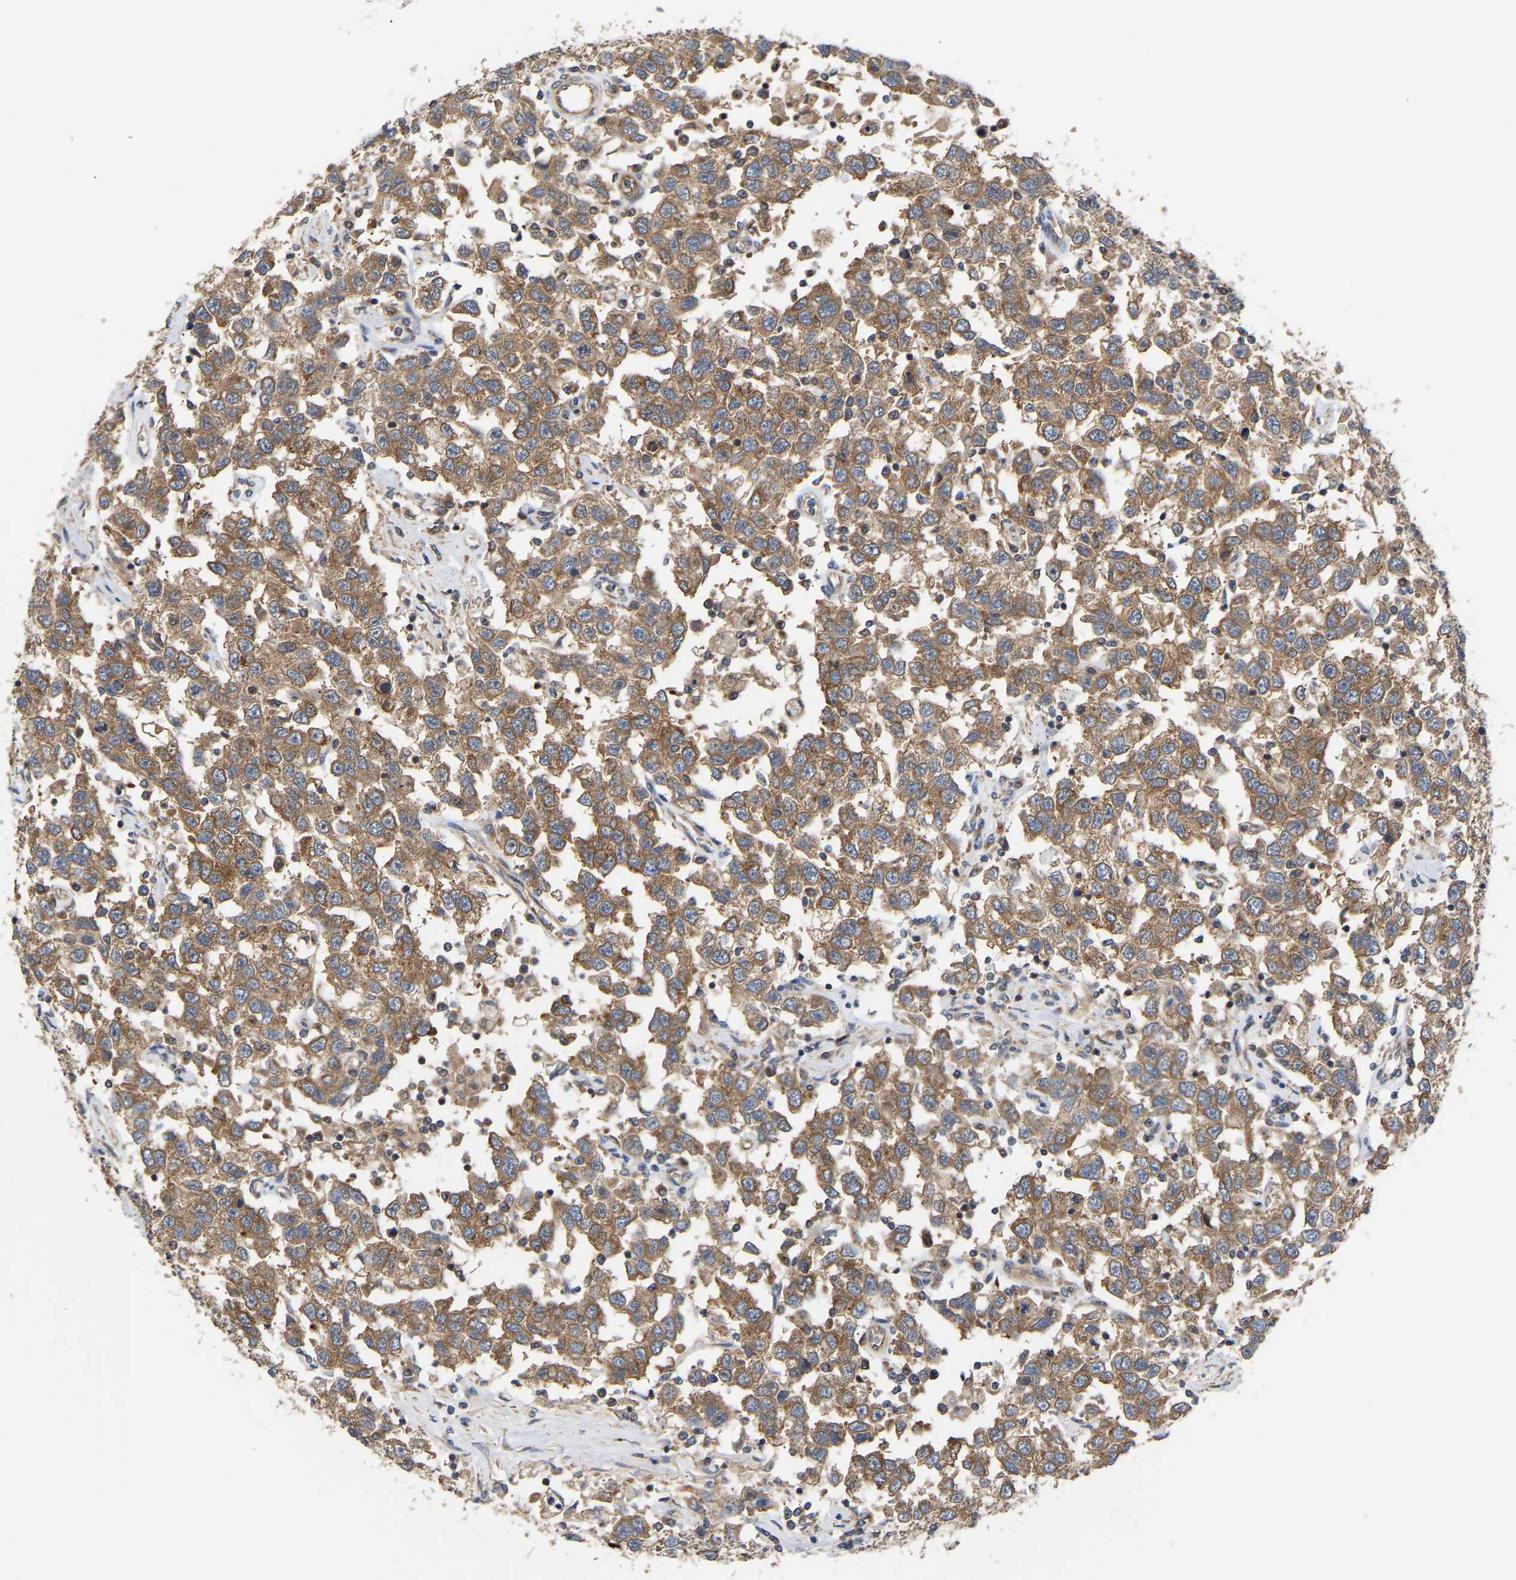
{"staining": {"intensity": "moderate", "quantity": ">75%", "location": "cytoplasmic/membranous"}, "tissue": "testis cancer", "cell_type": "Tumor cells", "image_type": "cancer", "snomed": [{"axis": "morphology", "description": "Seminoma, NOS"}, {"axis": "topography", "description": "Testis"}], "caption": "A histopathology image of testis seminoma stained for a protein shows moderate cytoplasmic/membranous brown staining in tumor cells.", "gene": "LAPTM4B", "patient": {"sex": "male", "age": 41}}